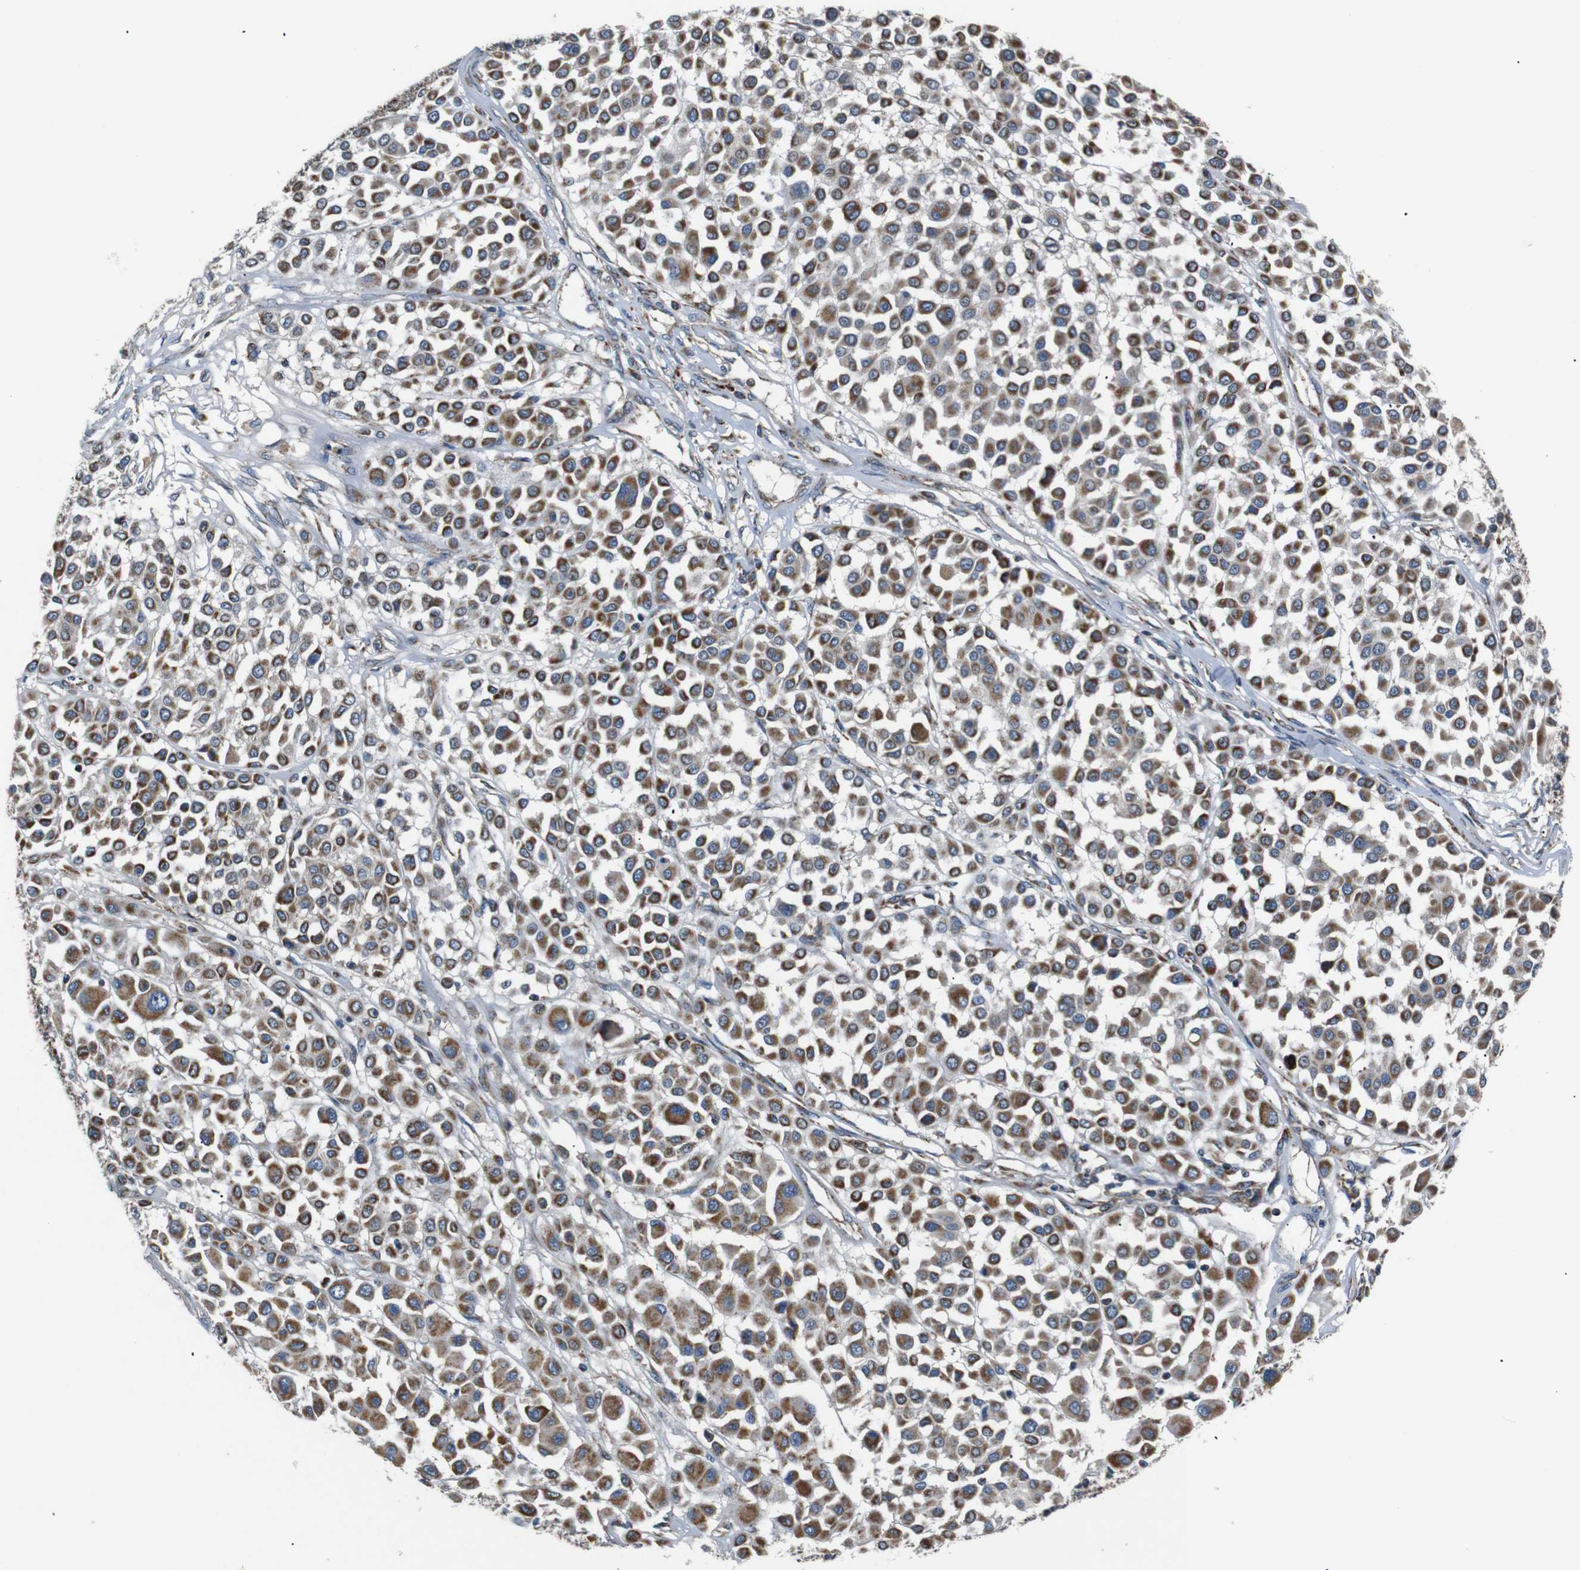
{"staining": {"intensity": "moderate", "quantity": ">75%", "location": "cytoplasmic/membranous"}, "tissue": "melanoma", "cell_type": "Tumor cells", "image_type": "cancer", "snomed": [{"axis": "morphology", "description": "Malignant melanoma, Metastatic site"}, {"axis": "topography", "description": "Soft tissue"}], "caption": "Protein staining of melanoma tissue reveals moderate cytoplasmic/membranous expression in about >75% of tumor cells.", "gene": "NETO2", "patient": {"sex": "male", "age": 41}}